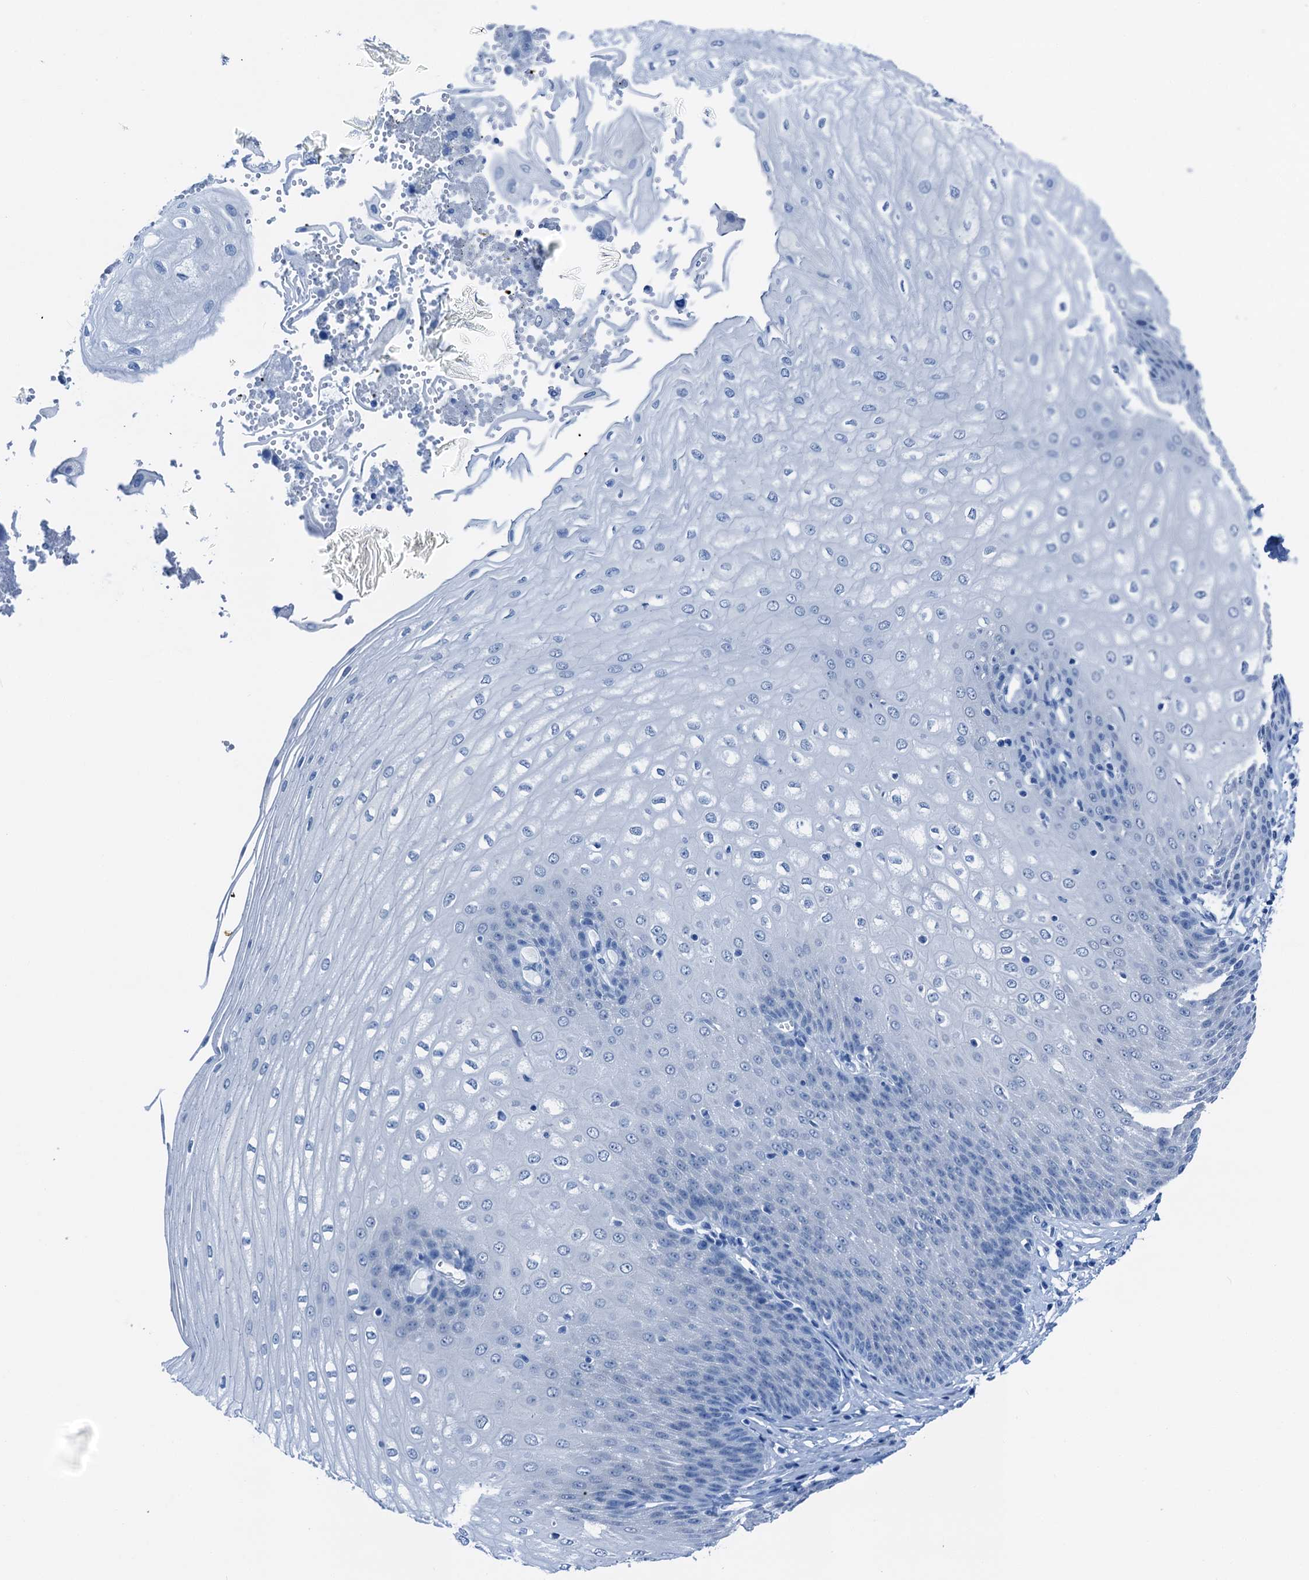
{"staining": {"intensity": "negative", "quantity": "none", "location": "none"}, "tissue": "esophagus", "cell_type": "Squamous epithelial cells", "image_type": "normal", "snomed": [{"axis": "morphology", "description": "Normal tissue, NOS"}, {"axis": "topography", "description": "Esophagus"}], "caption": "Immunohistochemistry of normal esophagus demonstrates no positivity in squamous epithelial cells. (DAB immunohistochemistry, high magnification).", "gene": "CBLN3", "patient": {"sex": "male", "age": 60}}